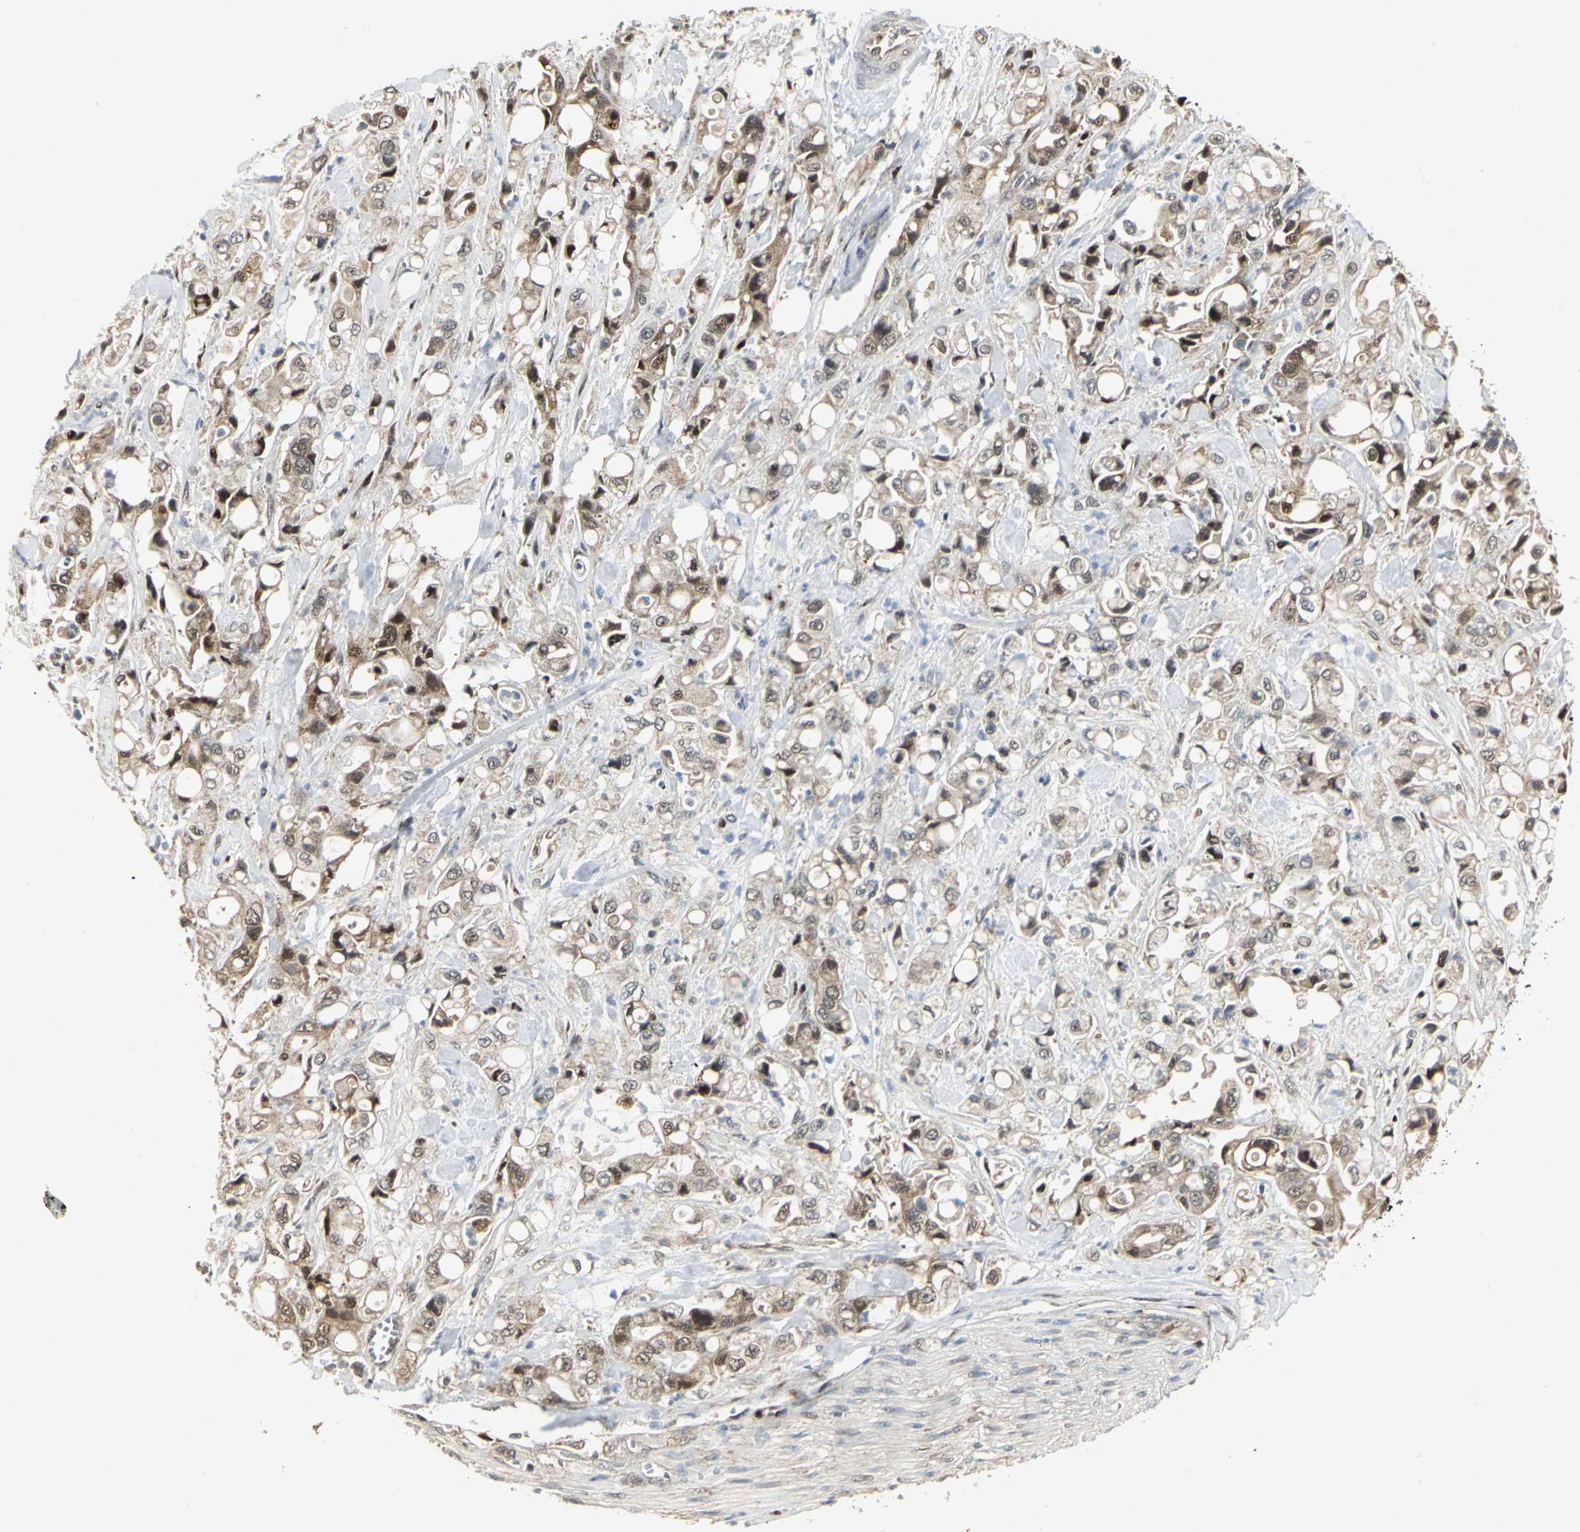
{"staining": {"intensity": "moderate", "quantity": ">75%", "location": "cytoplasmic/membranous,nuclear"}, "tissue": "pancreatic cancer", "cell_type": "Tumor cells", "image_type": "cancer", "snomed": [{"axis": "morphology", "description": "Adenocarcinoma, NOS"}, {"axis": "topography", "description": "Pancreas"}], "caption": "Immunohistochemistry (IHC) image of neoplastic tissue: human pancreatic cancer stained using immunohistochemistry (IHC) displays medium levels of moderate protein expression localized specifically in the cytoplasmic/membranous and nuclear of tumor cells, appearing as a cytoplasmic/membranous and nuclear brown color.", "gene": "PSMC4", "patient": {"sex": "male", "age": 70}}